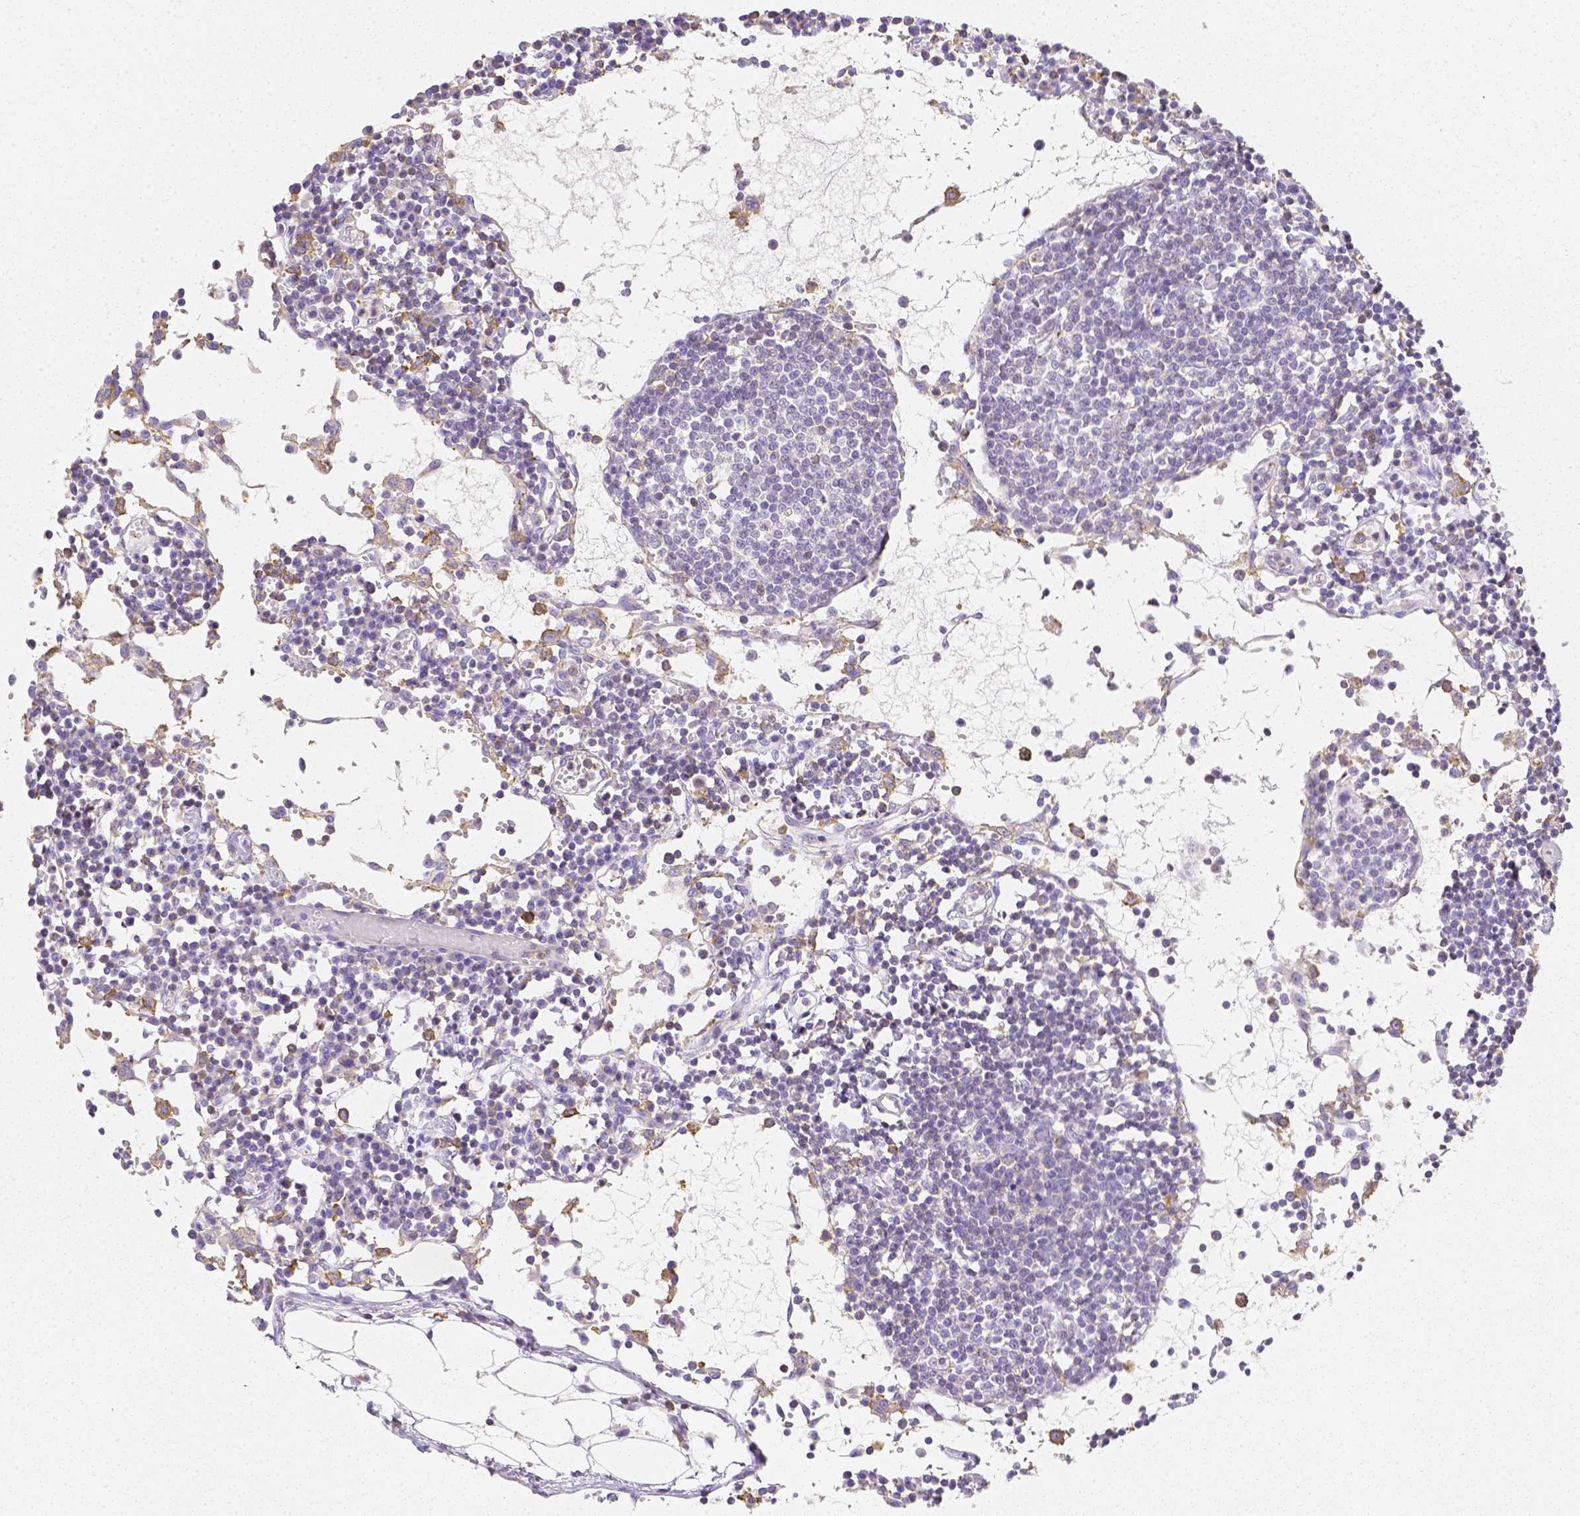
{"staining": {"intensity": "negative", "quantity": "none", "location": "none"}, "tissue": "lymph node", "cell_type": "Germinal center cells", "image_type": "normal", "snomed": [{"axis": "morphology", "description": "Normal tissue, NOS"}, {"axis": "topography", "description": "Lymph node"}], "caption": "The micrograph shows no staining of germinal center cells in unremarkable lymph node. The staining was performed using DAB (3,3'-diaminobenzidine) to visualize the protein expression in brown, while the nuclei were stained in blue with hematoxylin (Magnification: 20x).", "gene": "ASAH2B", "patient": {"sex": "female", "age": 78}}